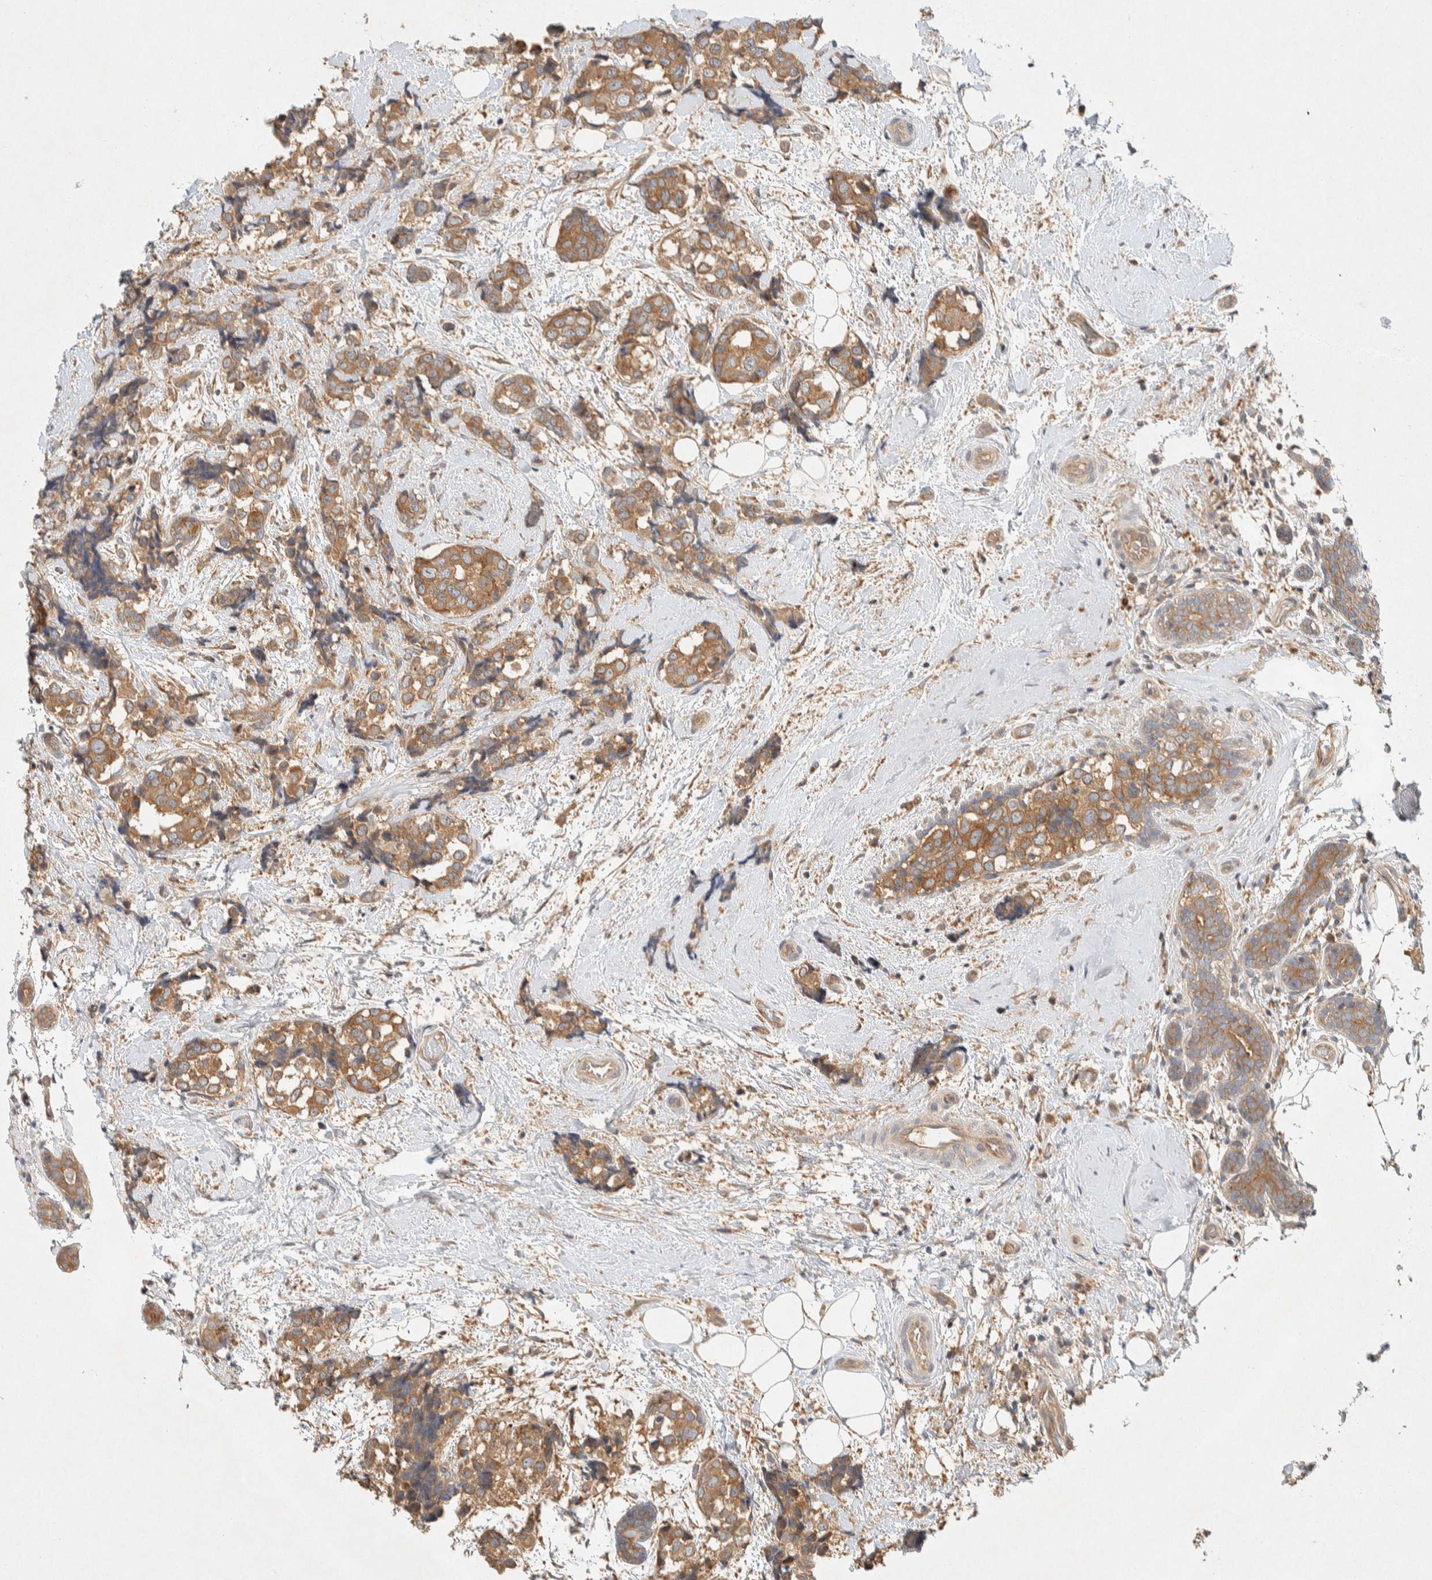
{"staining": {"intensity": "moderate", "quantity": ">75%", "location": "cytoplasmic/membranous"}, "tissue": "breast cancer", "cell_type": "Tumor cells", "image_type": "cancer", "snomed": [{"axis": "morphology", "description": "Normal tissue, NOS"}, {"axis": "morphology", "description": "Duct carcinoma"}, {"axis": "topography", "description": "Breast"}], "caption": "Immunohistochemical staining of invasive ductal carcinoma (breast) demonstrates moderate cytoplasmic/membranous protein positivity in approximately >75% of tumor cells. Immunohistochemistry (ihc) stains the protein in brown and the nuclei are stained blue.", "gene": "PXK", "patient": {"sex": "female", "age": 43}}